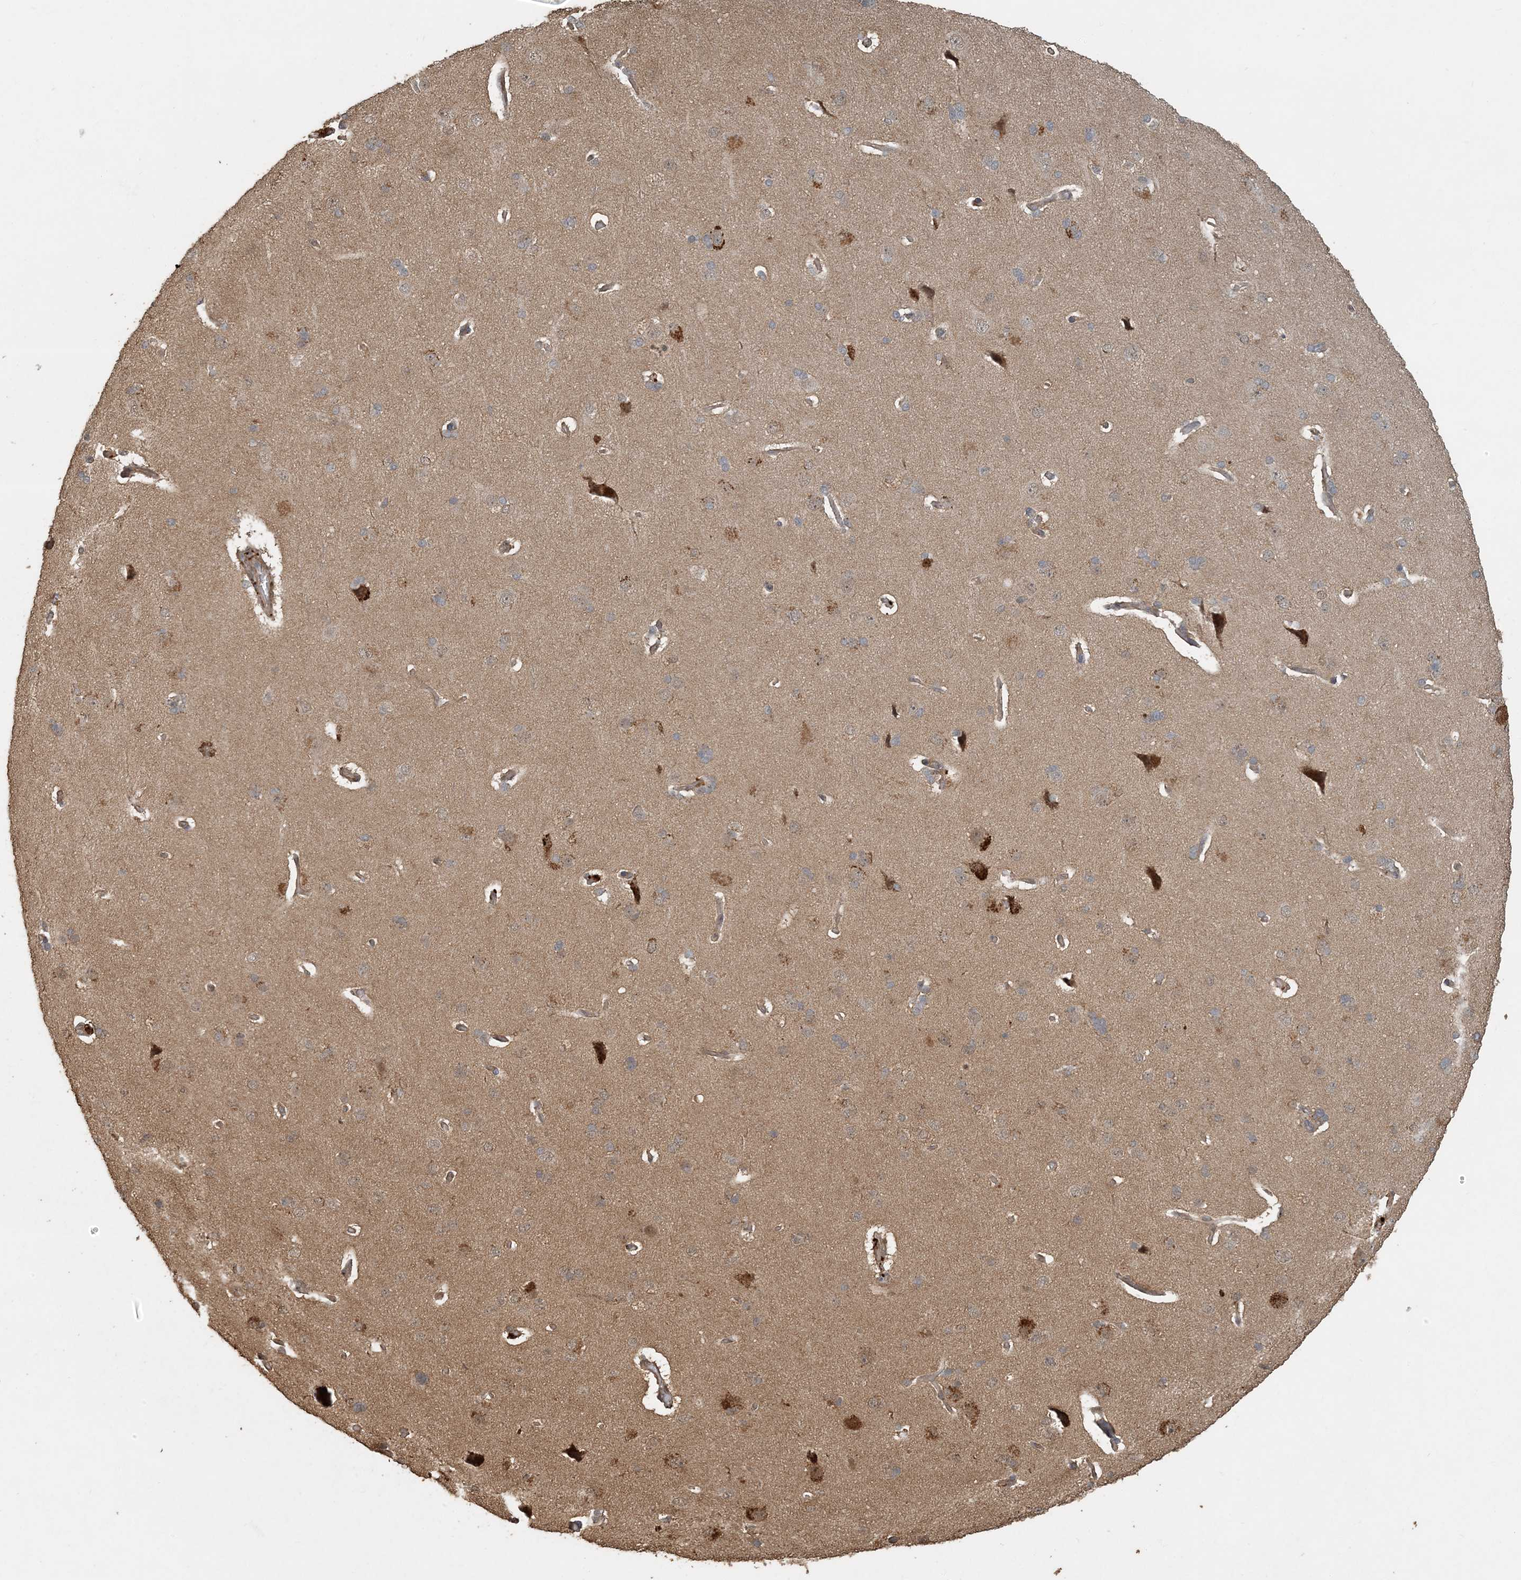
{"staining": {"intensity": "weak", "quantity": ">75%", "location": "cytoplasmic/membranous"}, "tissue": "cerebral cortex", "cell_type": "Endothelial cells", "image_type": "normal", "snomed": [{"axis": "morphology", "description": "Normal tissue, NOS"}, {"axis": "topography", "description": "Cerebral cortex"}], "caption": "Protein analysis of normal cerebral cortex exhibits weak cytoplasmic/membranous positivity in approximately >75% of endothelial cells.", "gene": "AK9", "patient": {"sex": "male", "age": 62}}